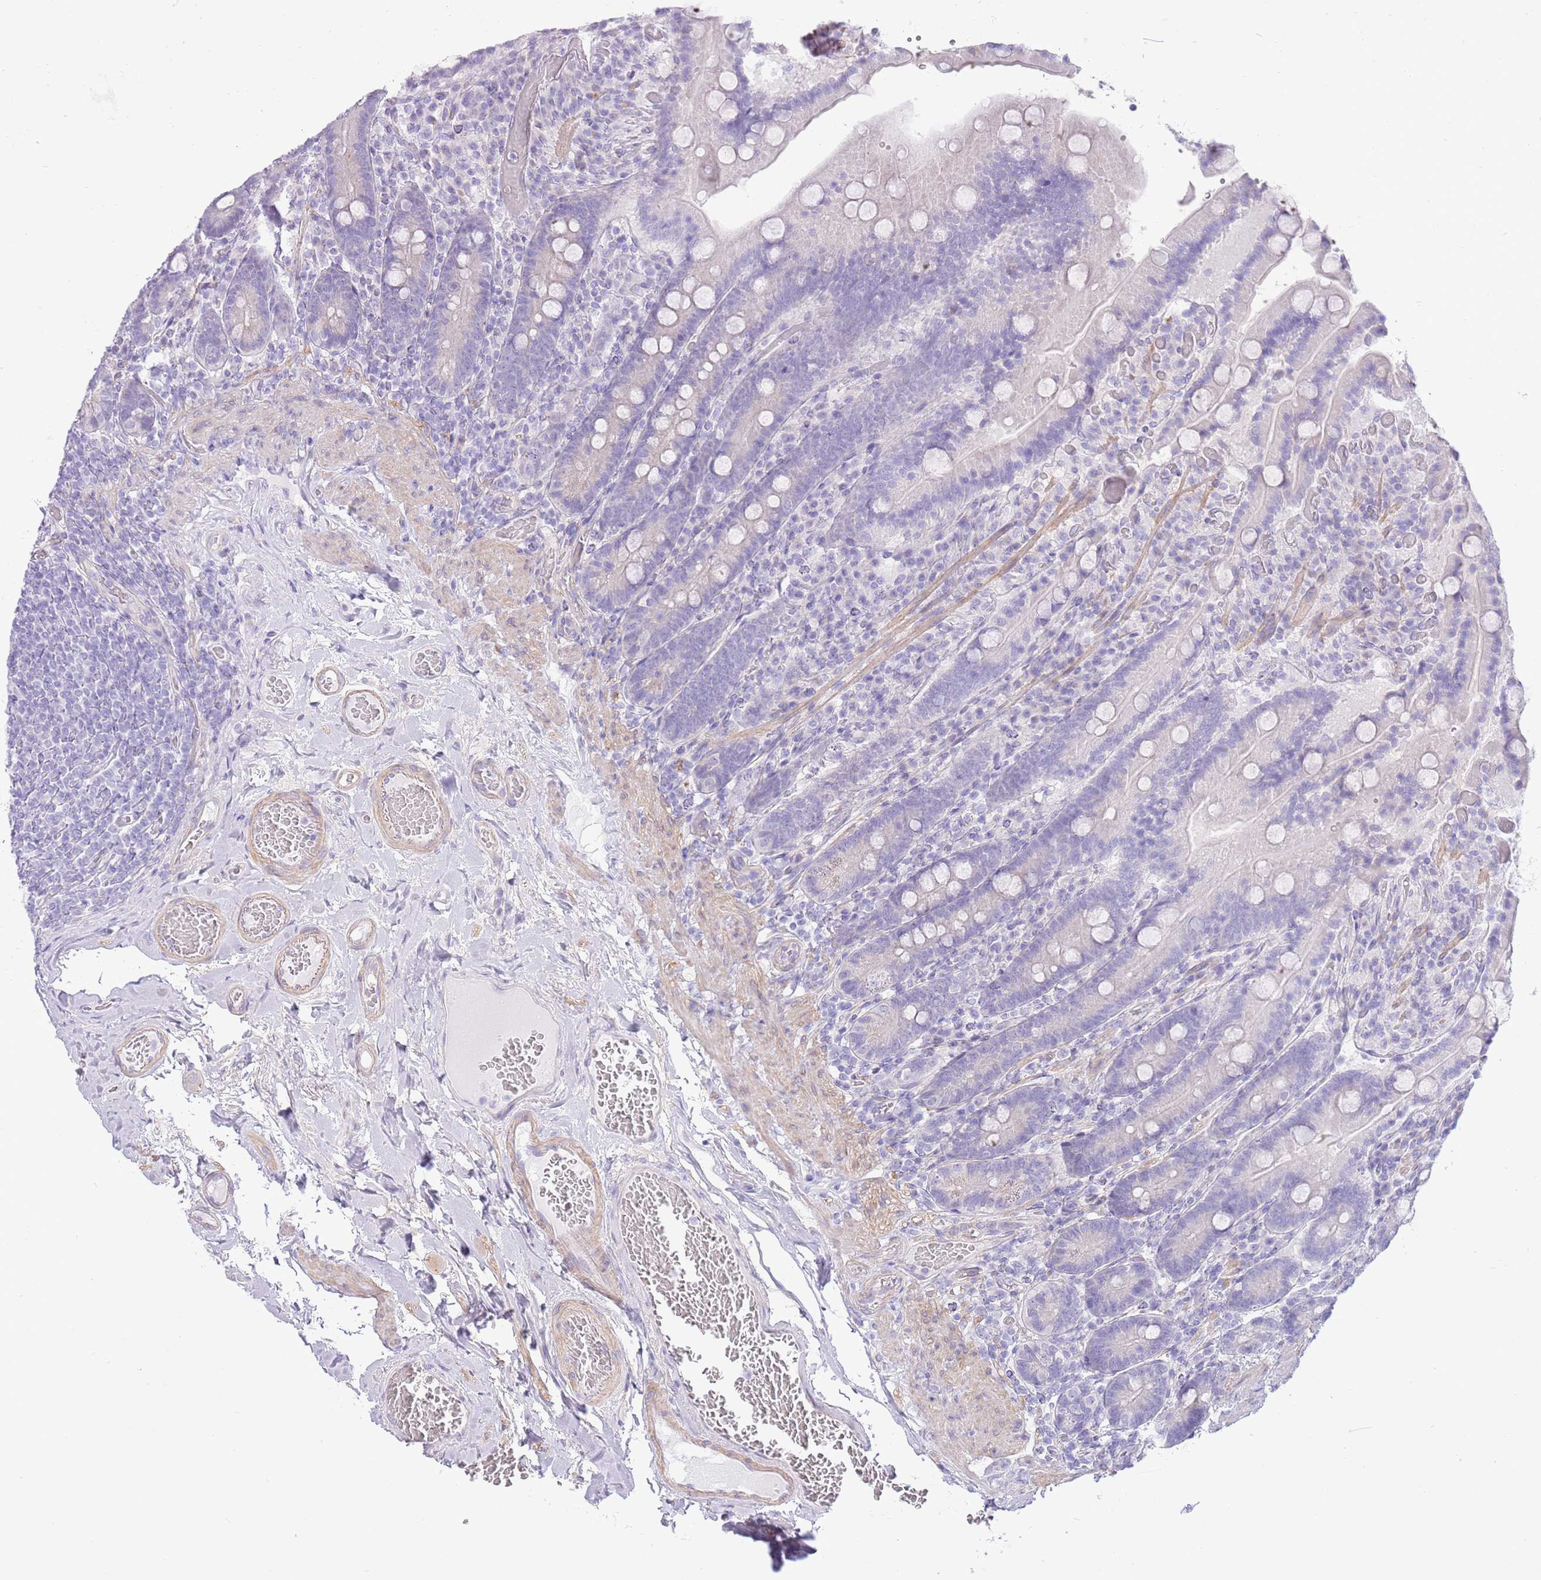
{"staining": {"intensity": "weak", "quantity": "25%-75%", "location": "cytoplasmic/membranous"}, "tissue": "duodenum", "cell_type": "Glandular cells", "image_type": "normal", "snomed": [{"axis": "morphology", "description": "Normal tissue, NOS"}, {"axis": "topography", "description": "Duodenum"}], "caption": "Duodenum stained with immunohistochemistry reveals weak cytoplasmic/membranous positivity in about 25%-75% of glandular cells.", "gene": "ZC4H2", "patient": {"sex": "female", "age": 62}}